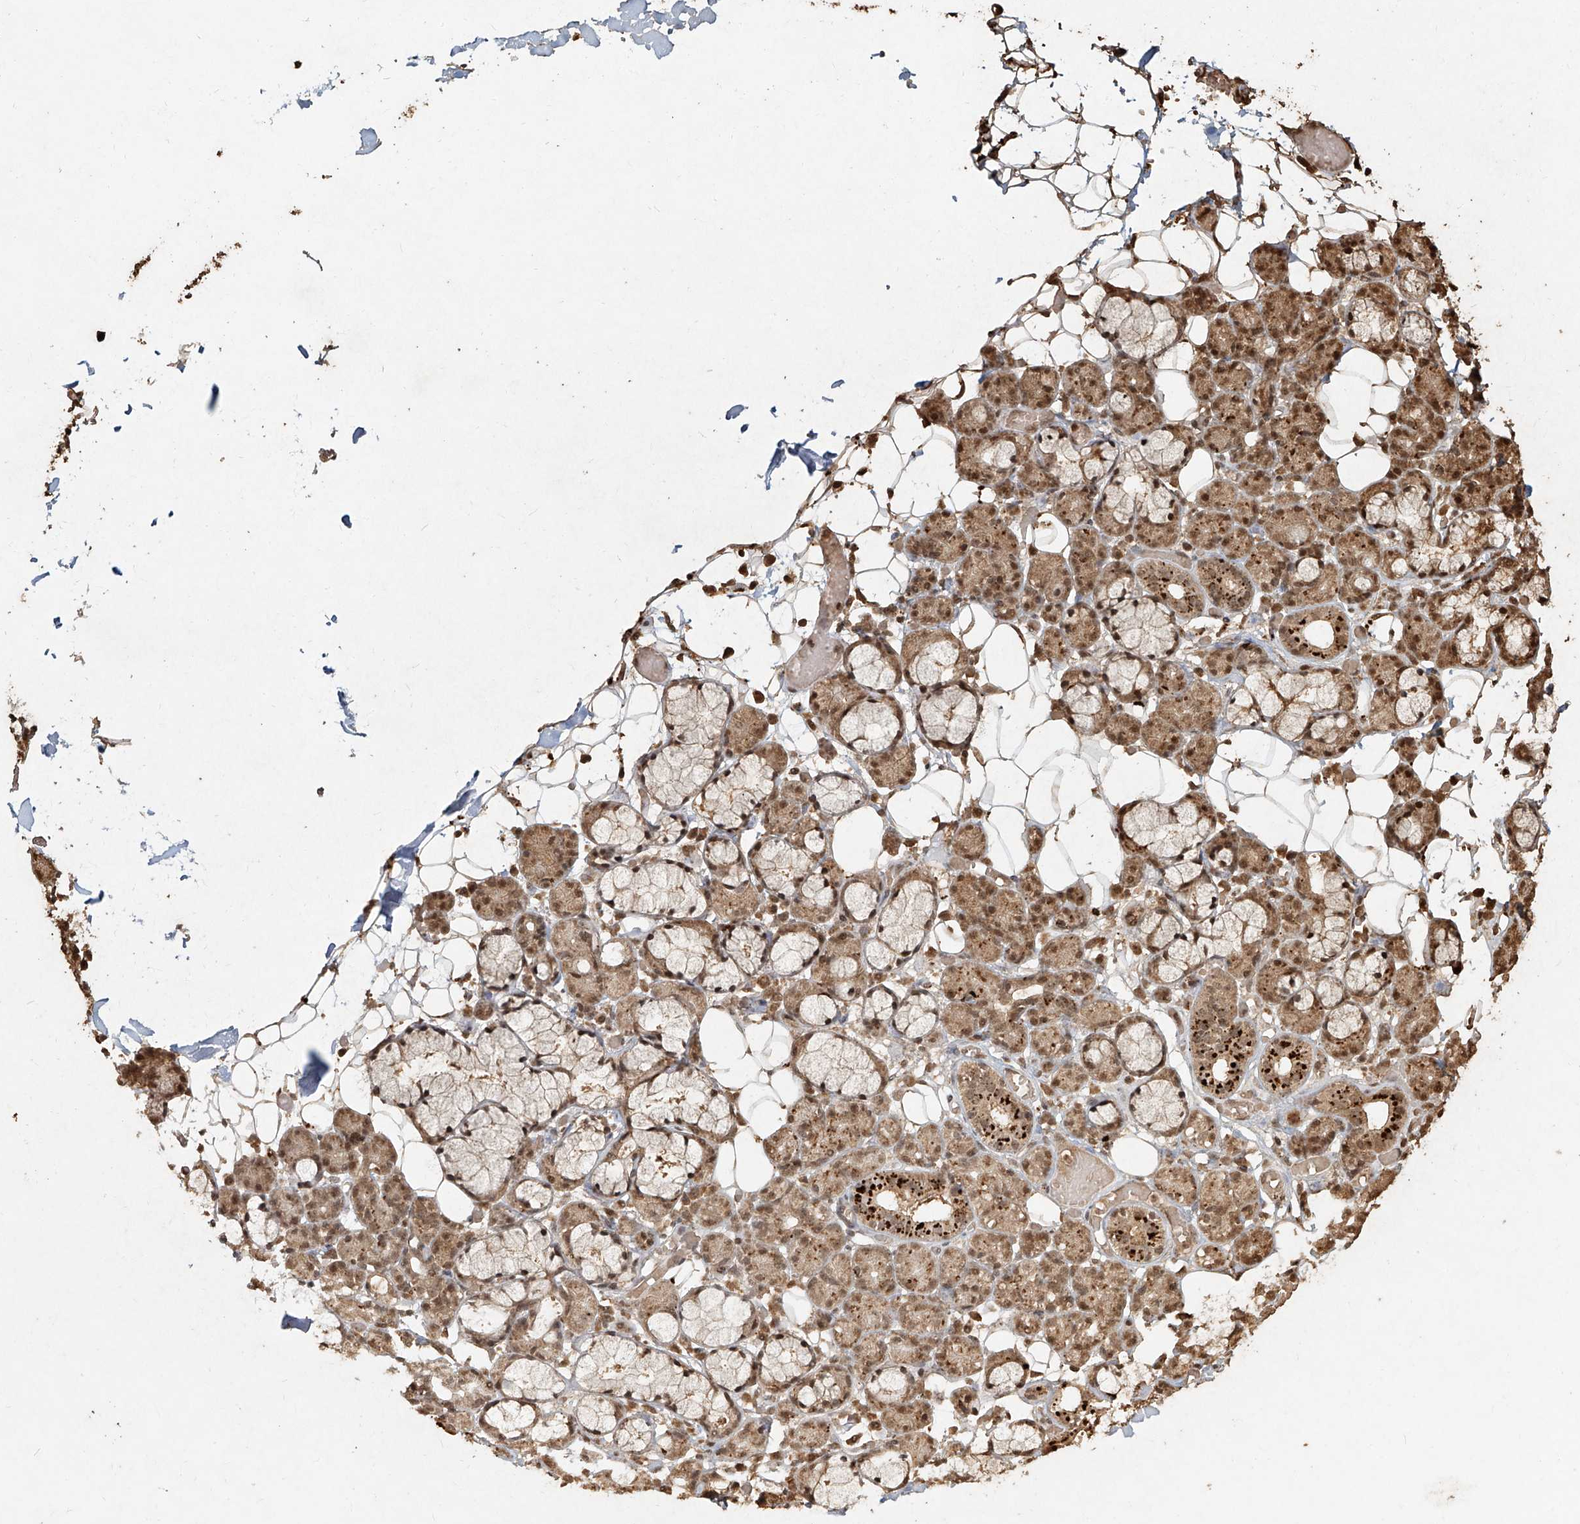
{"staining": {"intensity": "moderate", "quantity": ">75%", "location": "cytoplasmic/membranous,nuclear"}, "tissue": "salivary gland", "cell_type": "Glandular cells", "image_type": "normal", "snomed": [{"axis": "morphology", "description": "Normal tissue, NOS"}, {"axis": "topography", "description": "Salivary gland"}], "caption": "Immunohistochemical staining of normal human salivary gland demonstrates medium levels of moderate cytoplasmic/membranous,nuclear positivity in about >75% of glandular cells. The protein of interest is stained brown, and the nuclei are stained in blue (DAB (3,3'-diaminobenzidine) IHC with brightfield microscopy, high magnification).", "gene": "UBE2K", "patient": {"sex": "male", "age": 63}}